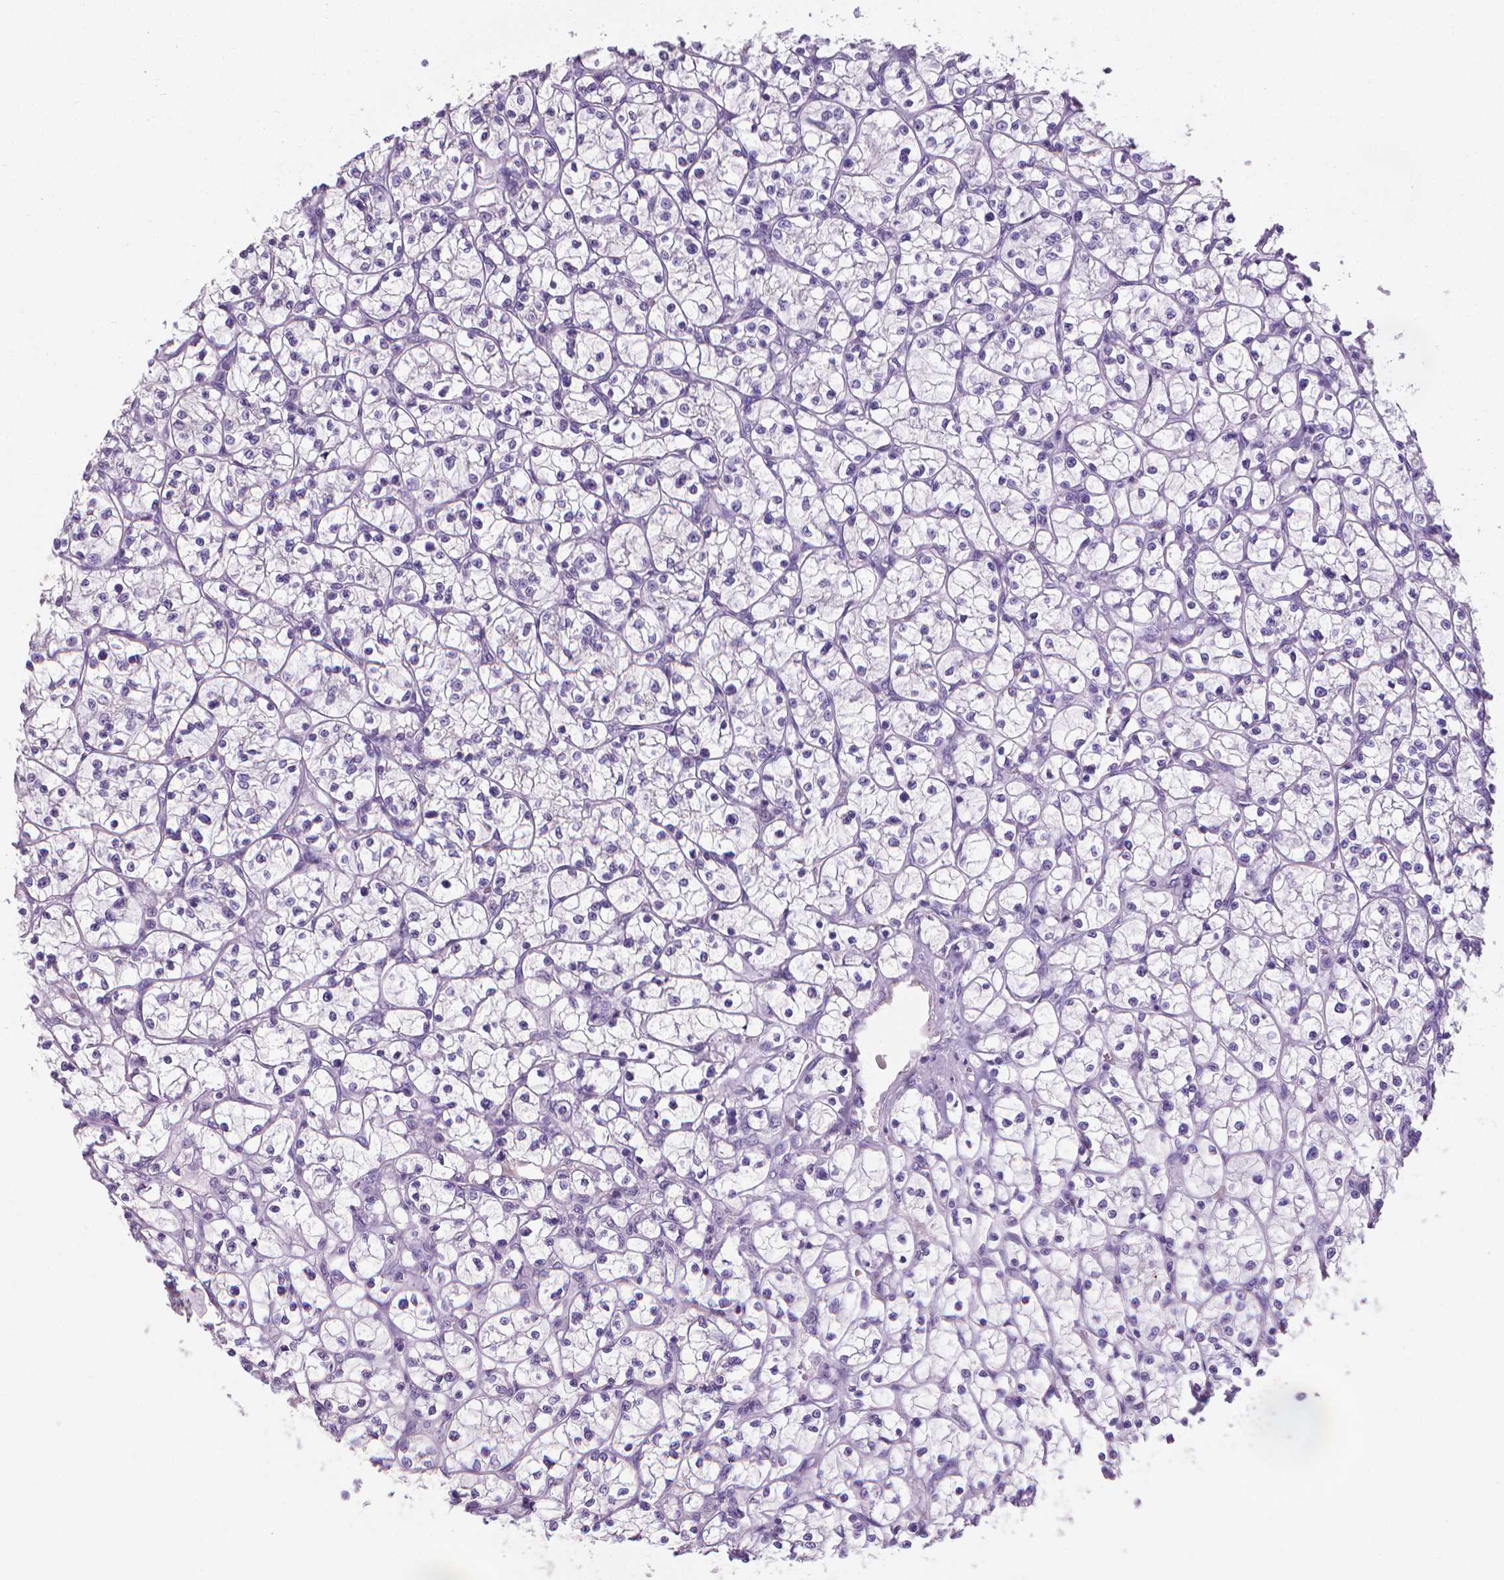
{"staining": {"intensity": "negative", "quantity": "none", "location": "none"}, "tissue": "renal cancer", "cell_type": "Tumor cells", "image_type": "cancer", "snomed": [{"axis": "morphology", "description": "Adenocarcinoma, NOS"}, {"axis": "topography", "description": "Kidney"}], "caption": "Tumor cells show no significant protein staining in renal cancer (adenocarcinoma). (Brightfield microscopy of DAB immunohistochemistry (IHC) at high magnification).", "gene": "XPNPEP2", "patient": {"sex": "female", "age": 64}}